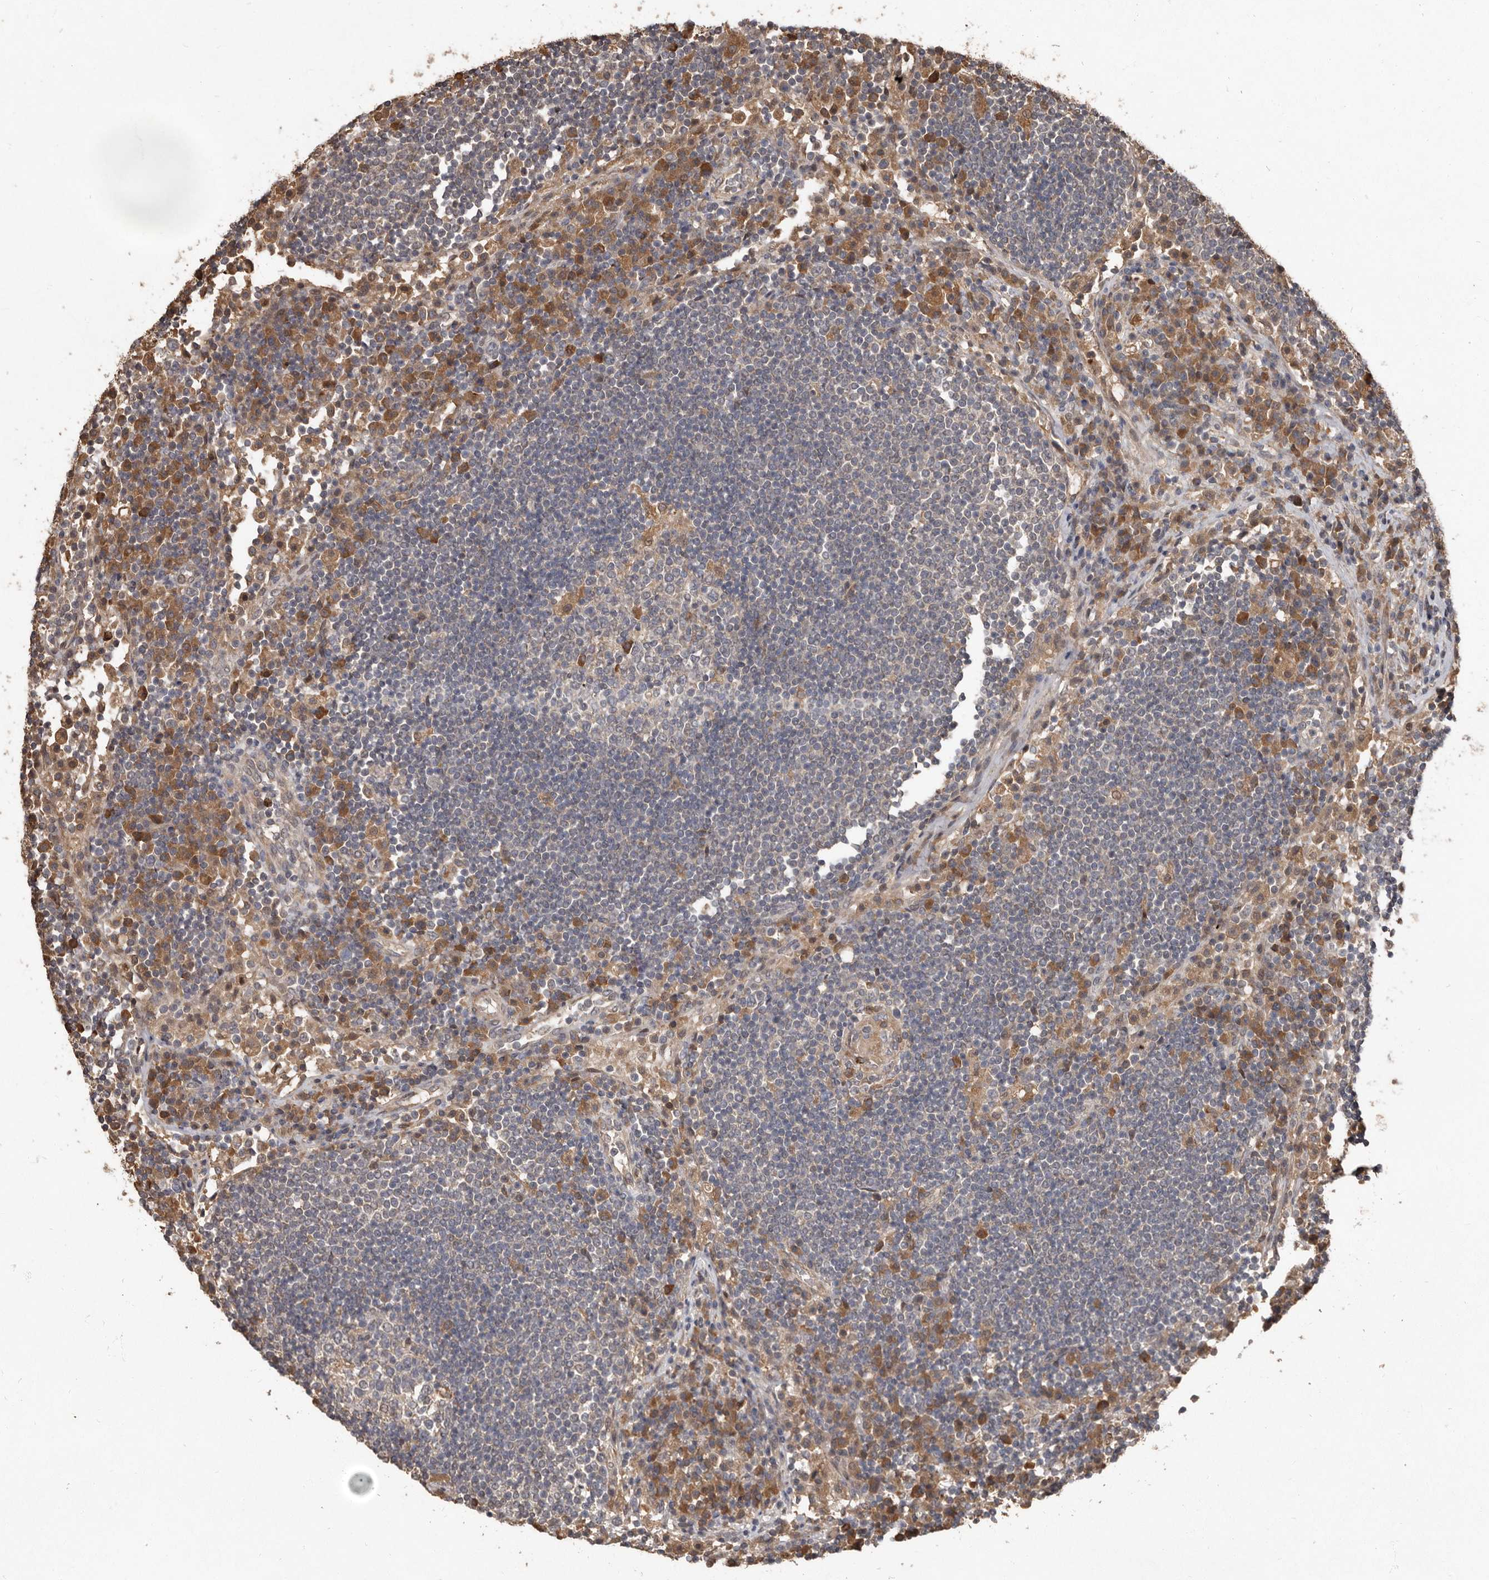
{"staining": {"intensity": "moderate", "quantity": "<25%", "location": "cytoplasmic/membranous"}, "tissue": "lymph node", "cell_type": "Germinal center cells", "image_type": "normal", "snomed": [{"axis": "morphology", "description": "Normal tissue, NOS"}, {"axis": "topography", "description": "Lymph node"}], "caption": "DAB (3,3'-diaminobenzidine) immunohistochemical staining of normal human lymph node reveals moderate cytoplasmic/membranous protein expression in approximately <25% of germinal center cells. Ihc stains the protein in brown and the nuclei are stained blue.", "gene": "KIF26B", "patient": {"sex": "female", "age": 53}}